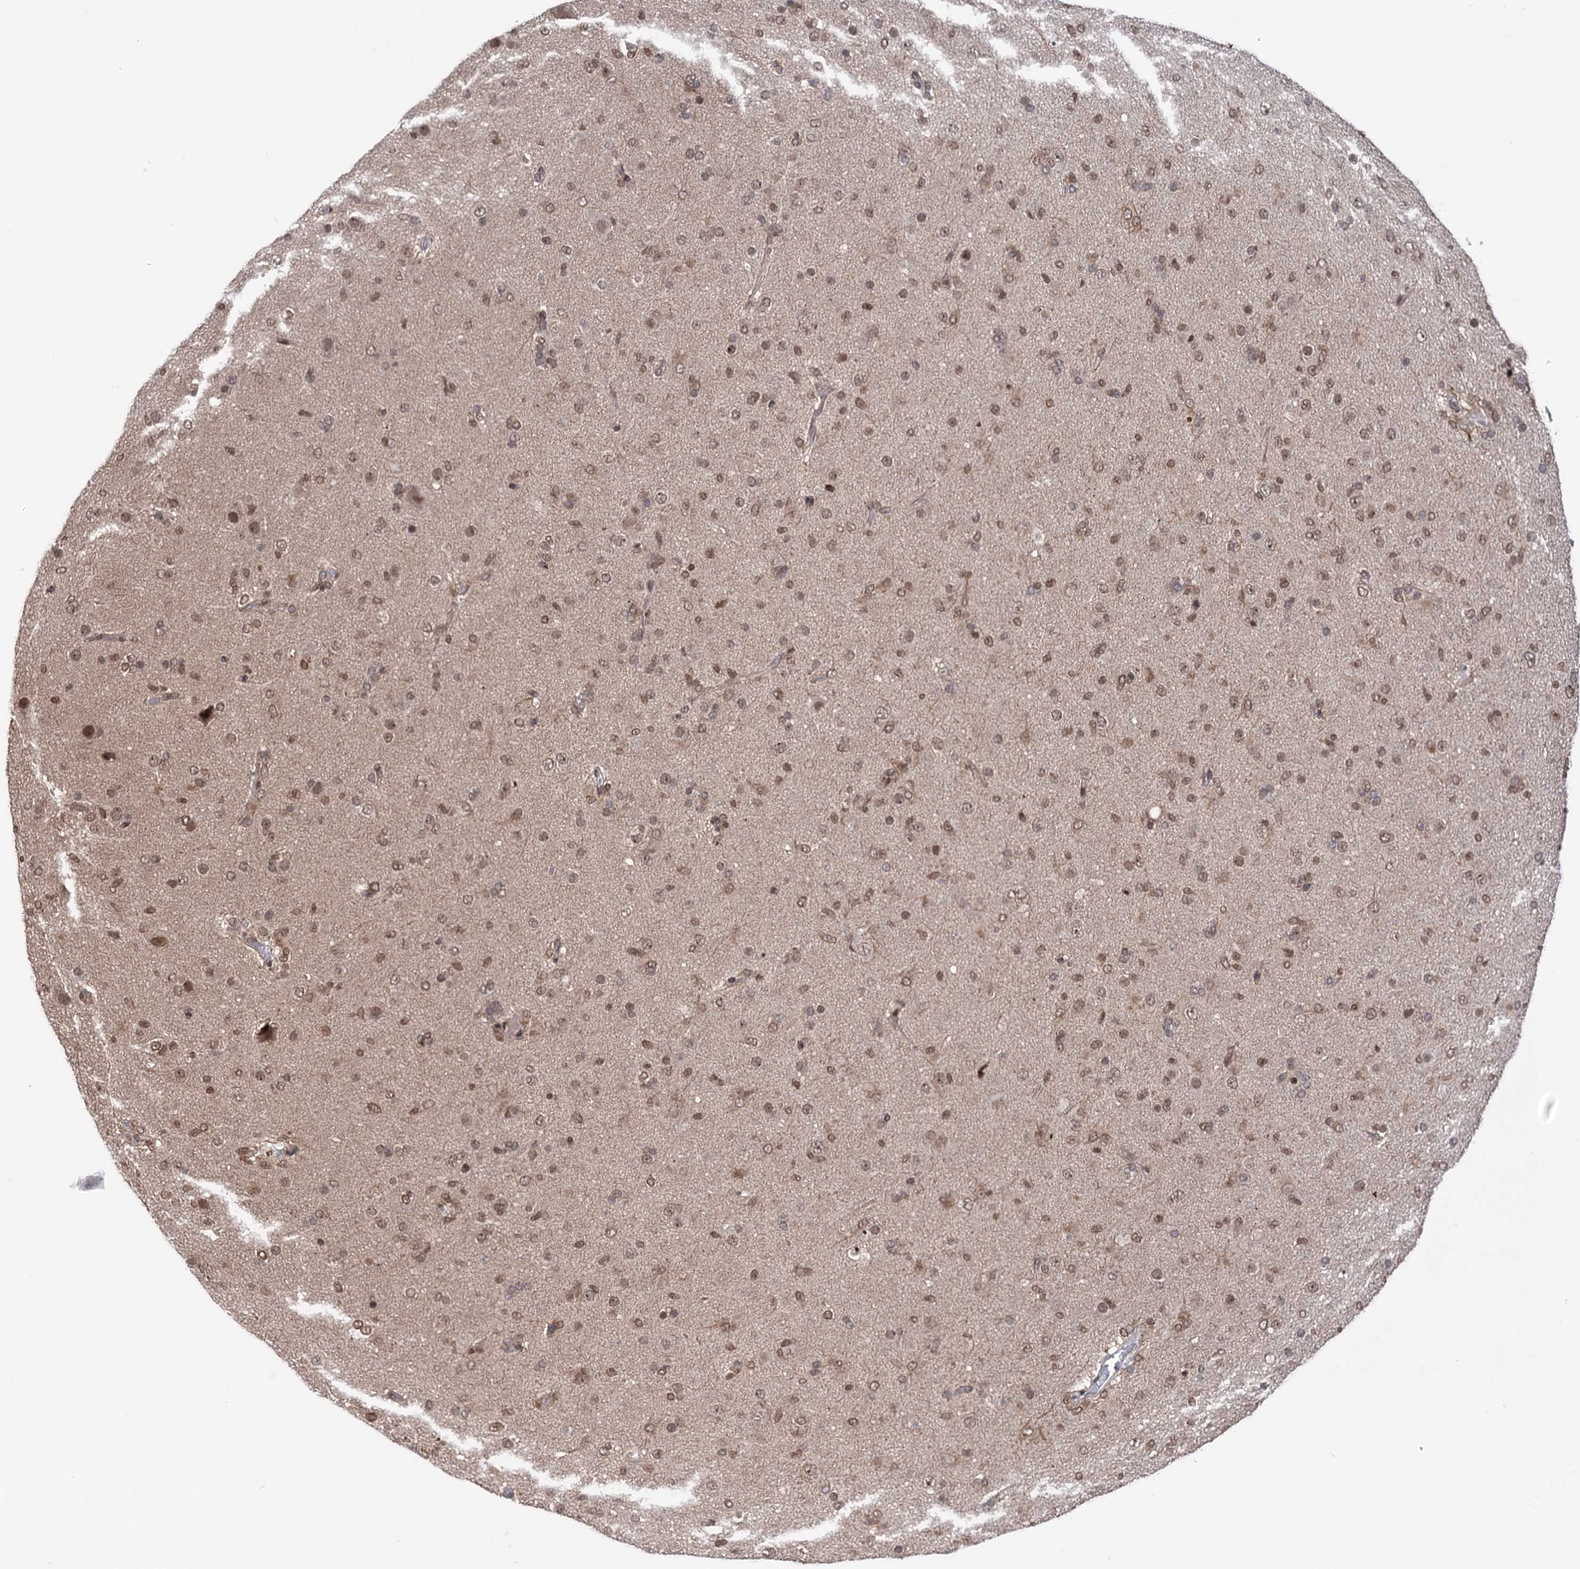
{"staining": {"intensity": "moderate", "quantity": ">75%", "location": "nuclear"}, "tissue": "glioma", "cell_type": "Tumor cells", "image_type": "cancer", "snomed": [{"axis": "morphology", "description": "Glioma, malignant, Low grade"}, {"axis": "topography", "description": "Brain"}], "caption": "About >75% of tumor cells in glioma demonstrate moderate nuclear protein expression as visualized by brown immunohistochemical staining.", "gene": "CCDC77", "patient": {"sex": "male", "age": 65}}